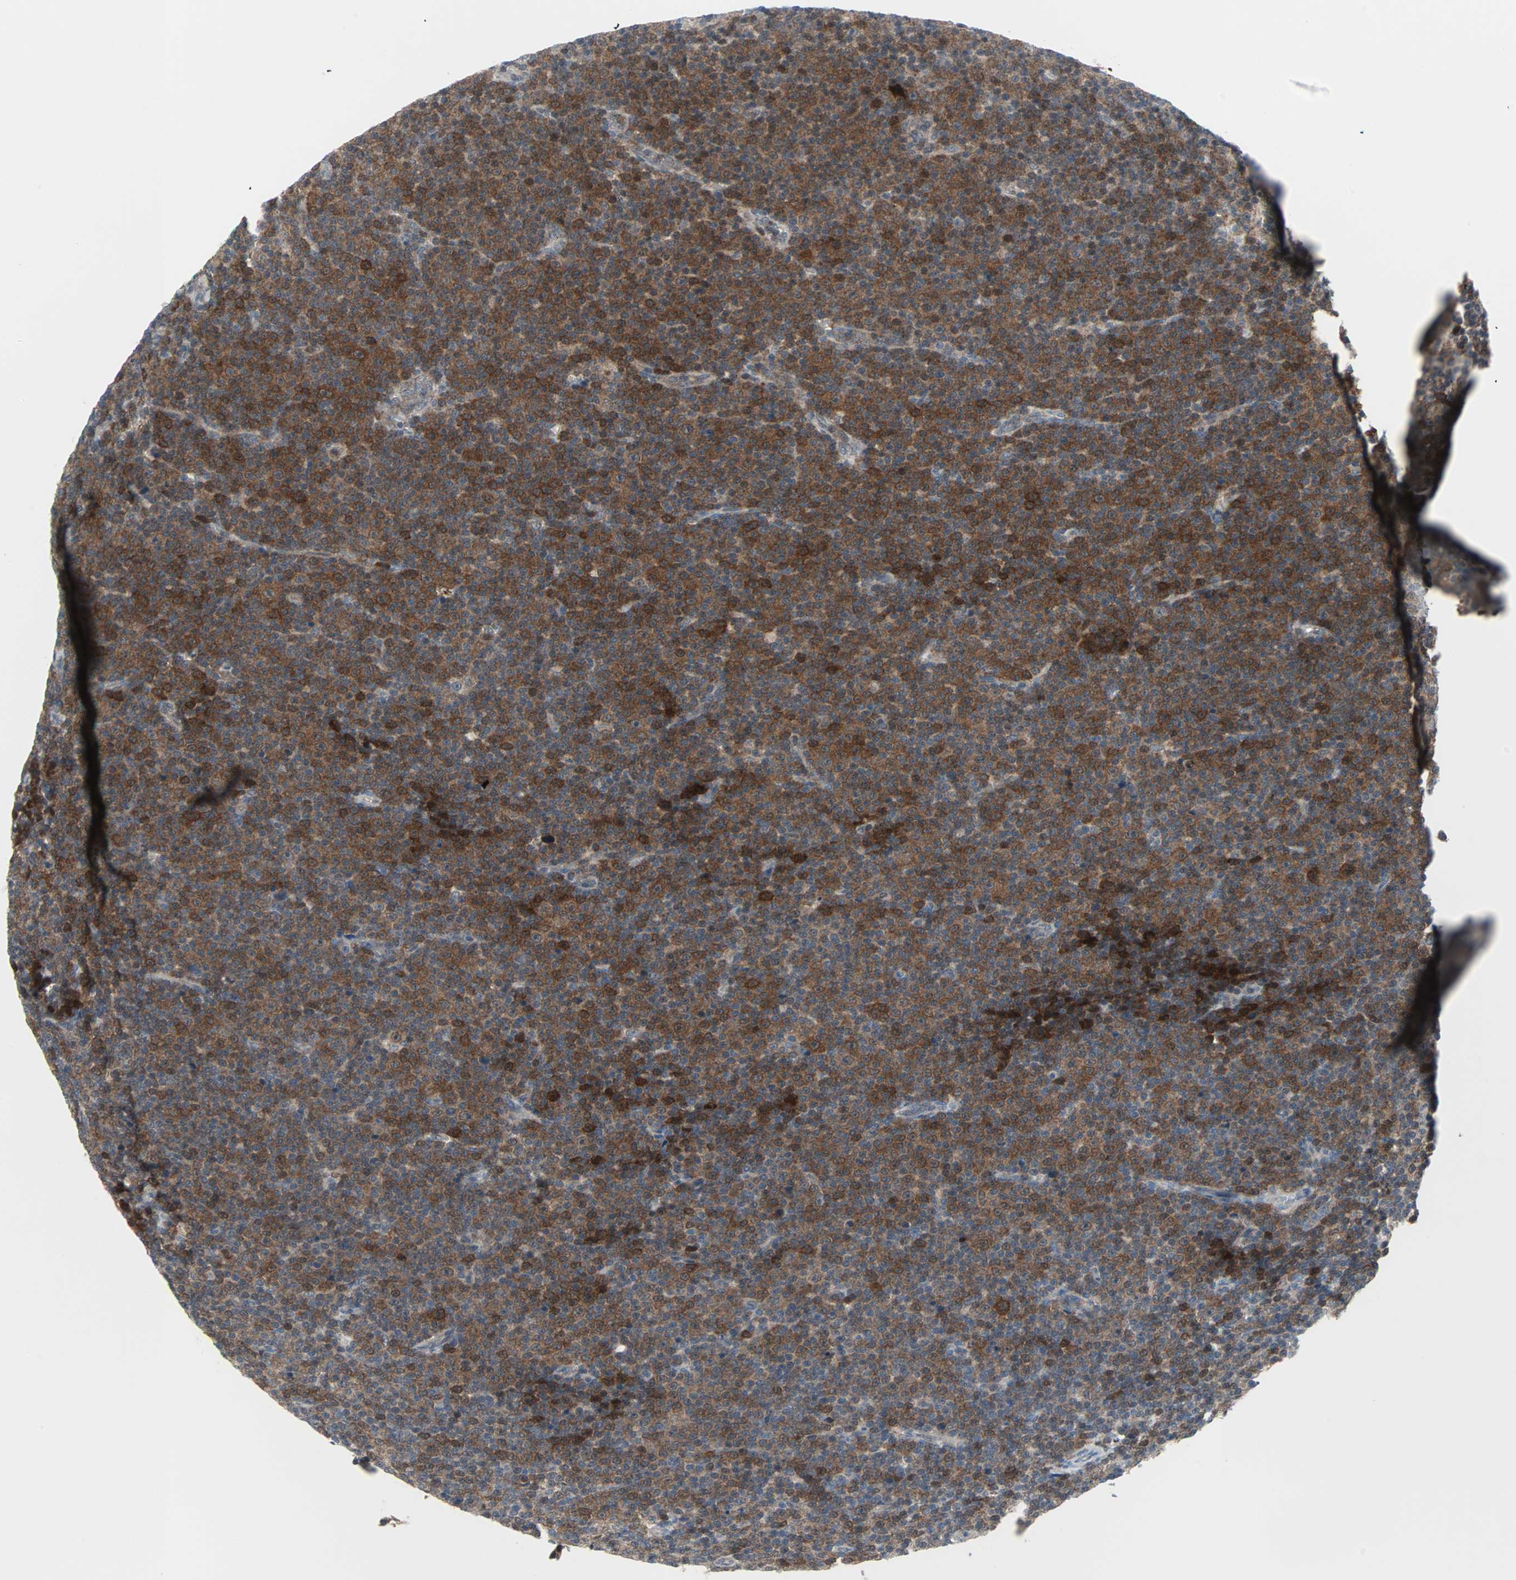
{"staining": {"intensity": "strong", "quantity": ">75%", "location": "cytoplasmic/membranous,nuclear"}, "tissue": "lymphoma", "cell_type": "Tumor cells", "image_type": "cancer", "snomed": [{"axis": "morphology", "description": "Malignant lymphoma, non-Hodgkin's type, Low grade"}, {"axis": "topography", "description": "Lymph node"}], "caption": "Low-grade malignant lymphoma, non-Hodgkin's type was stained to show a protein in brown. There is high levels of strong cytoplasmic/membranous and nuclear positivity in about >75% of tumor cells. Using DAB (brown) and hematoxylin (blue) stains, captured at high magnification using brightfield microscopy.", "gene": "CASP3", "patient": {"sex": "female", "age": 67}}